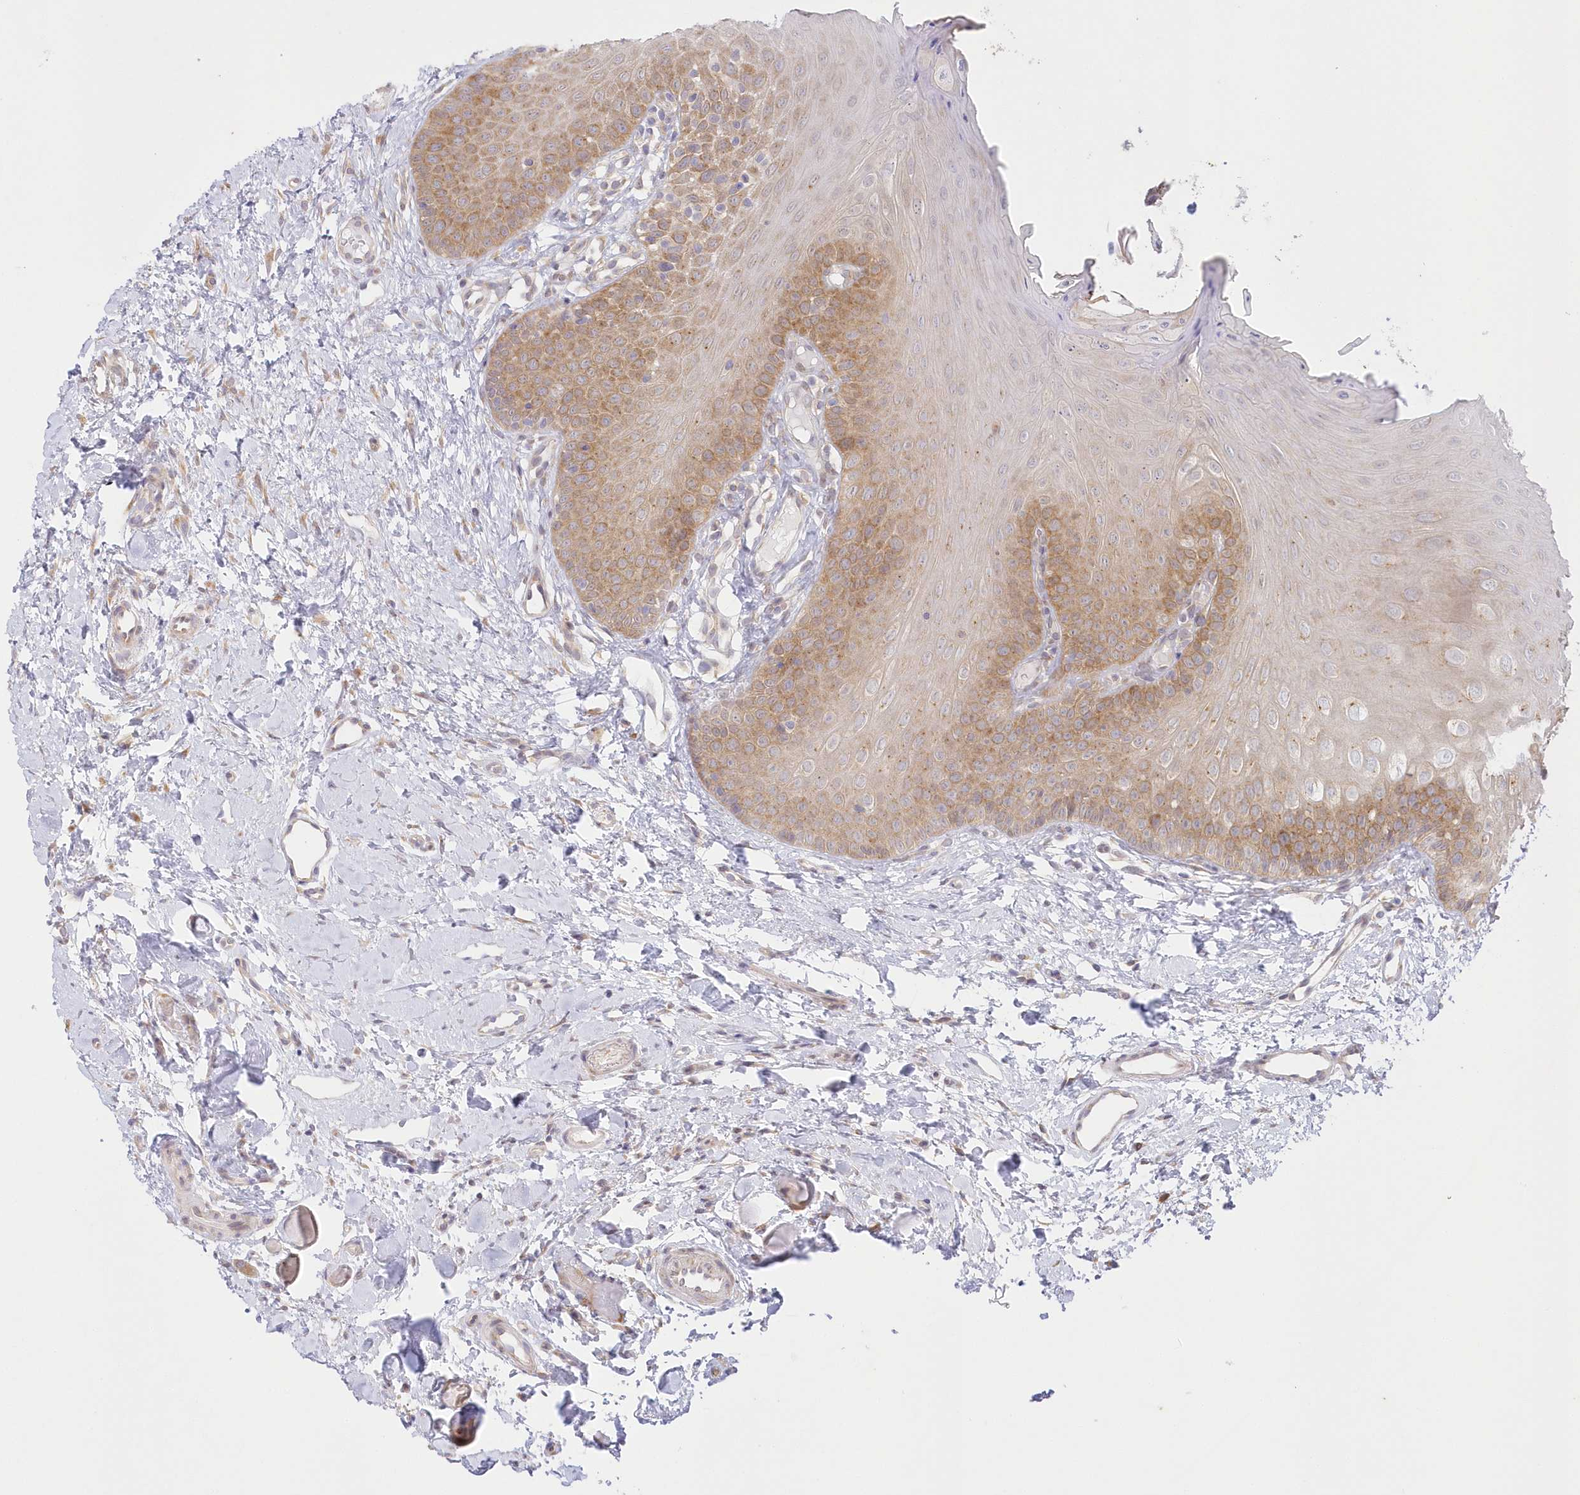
{"staining": {"intensity": "moderate", "quantity": "25%-75%", "location": "cytoplasmic/membranous"}, "tissue": "oral mucosa", "cell_type": "Squamous epithelial cells", "image_type": "normal", "snomed": [{"axis": "morphology", "description": "Normal tissue, NOS"}, {"axis": "topography", "description": "Oral tissue"}], "caption": "Brown immunohistochemical staining in unremarkable oral mucosa displays moderate cytoplasmic/membranous staining in about 25%-75% of squamous epithelial cells. (brown staining indicates protein expression, while blue staining denotes nuclei).", "gene": "RNPEP", "patient": {"sex": "female", "age": 68}}